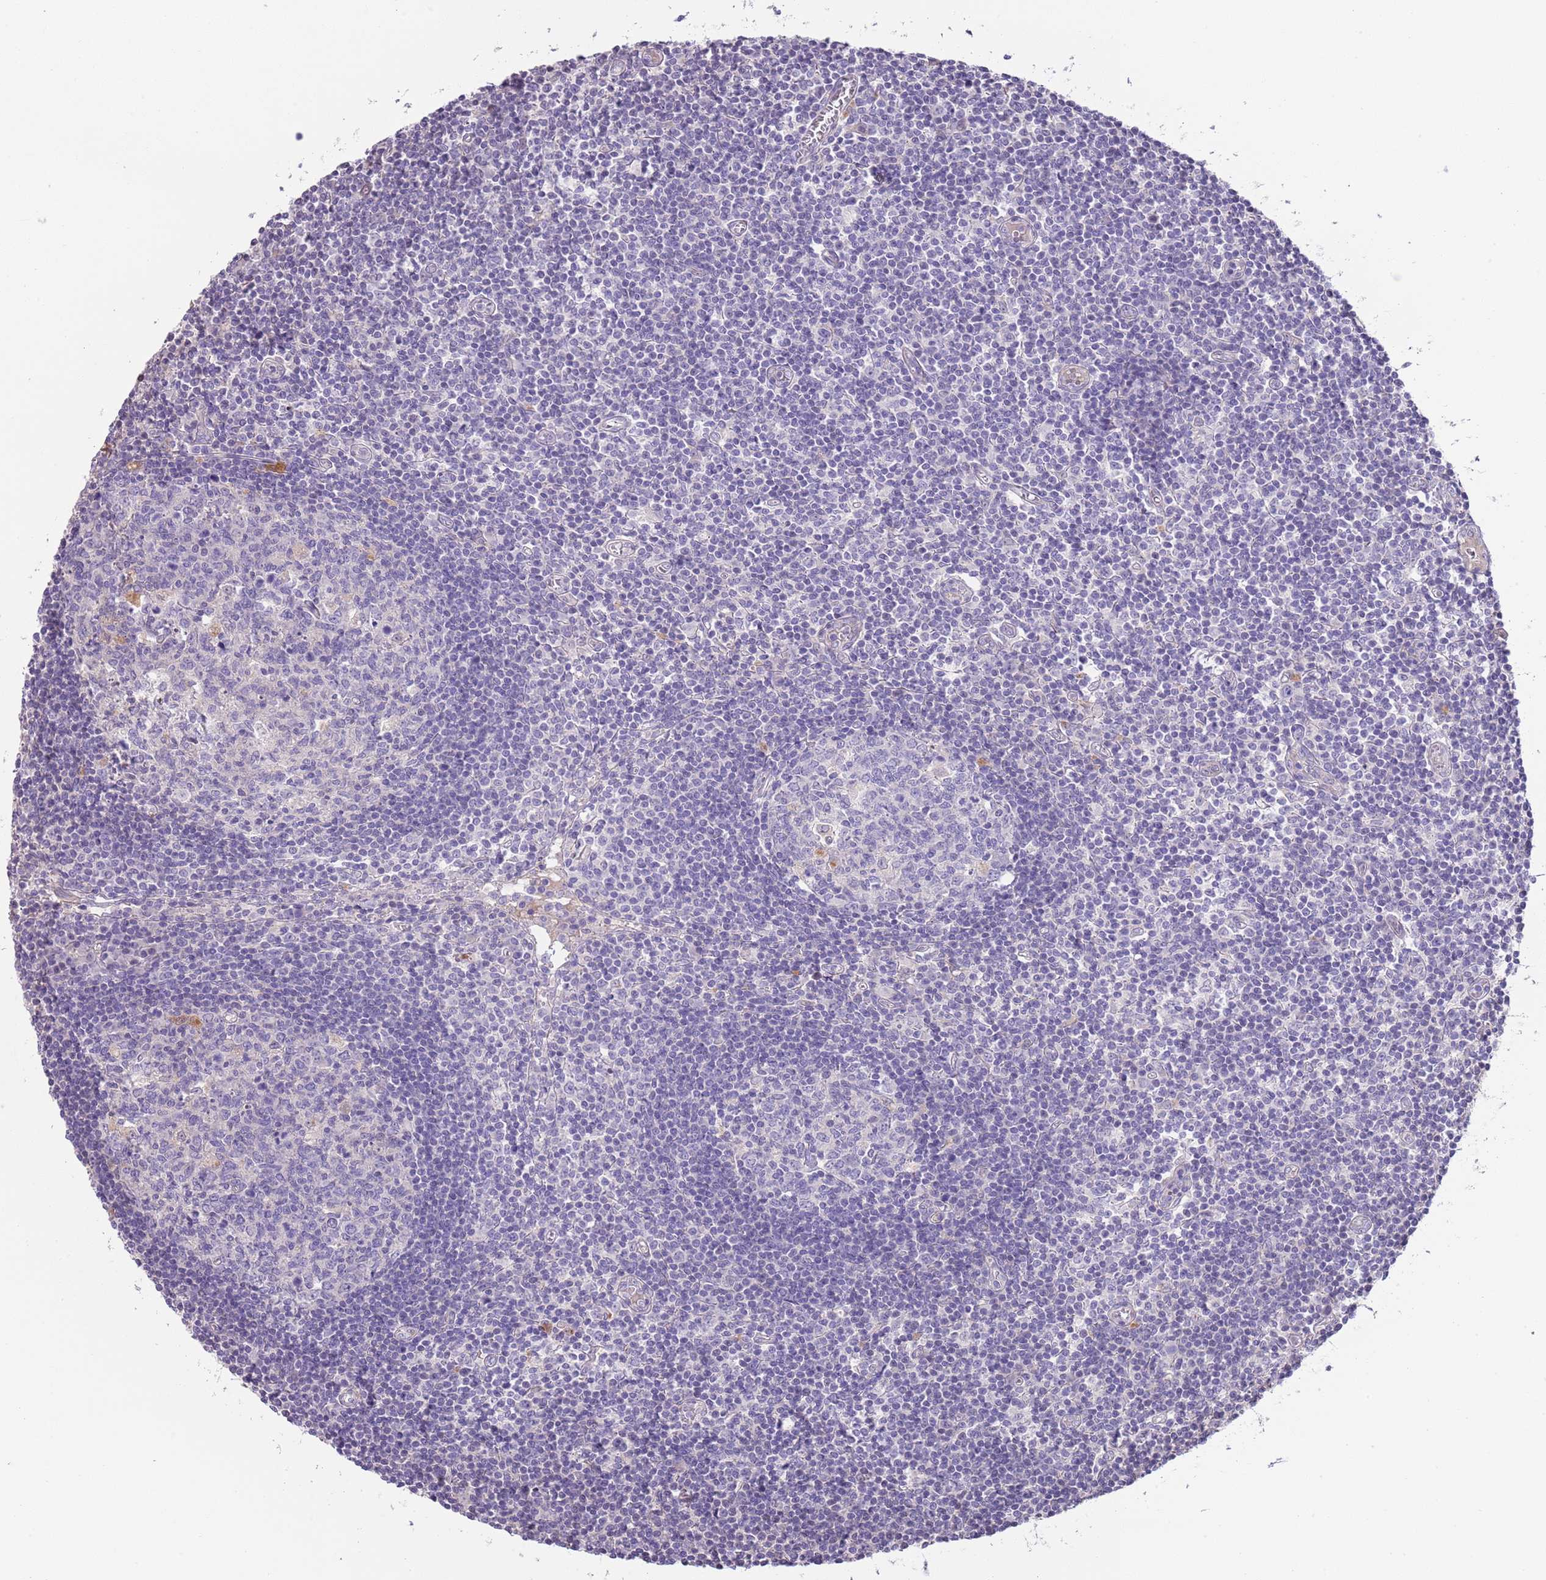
{"staining": {"intensity": "negative", "quantity": "none", "location": "none"}, "tissue": "lymph node", "cell_type": "Germinal center cells", "image_type": "normal", "snomed": [{"axis": "morphology", "description": "Normal tissue, NOS"}, {"axis": "topography", "description": "Lymph node"}], "caption": "Immunohistochemistry (IHC) photomicrograph of normal lymph node: lymph node stained with DAB exhibits no significant protein expression in germinal center cells.", "gene": "ABHD17C", "patient": {"sex": "female", "age": 55}}